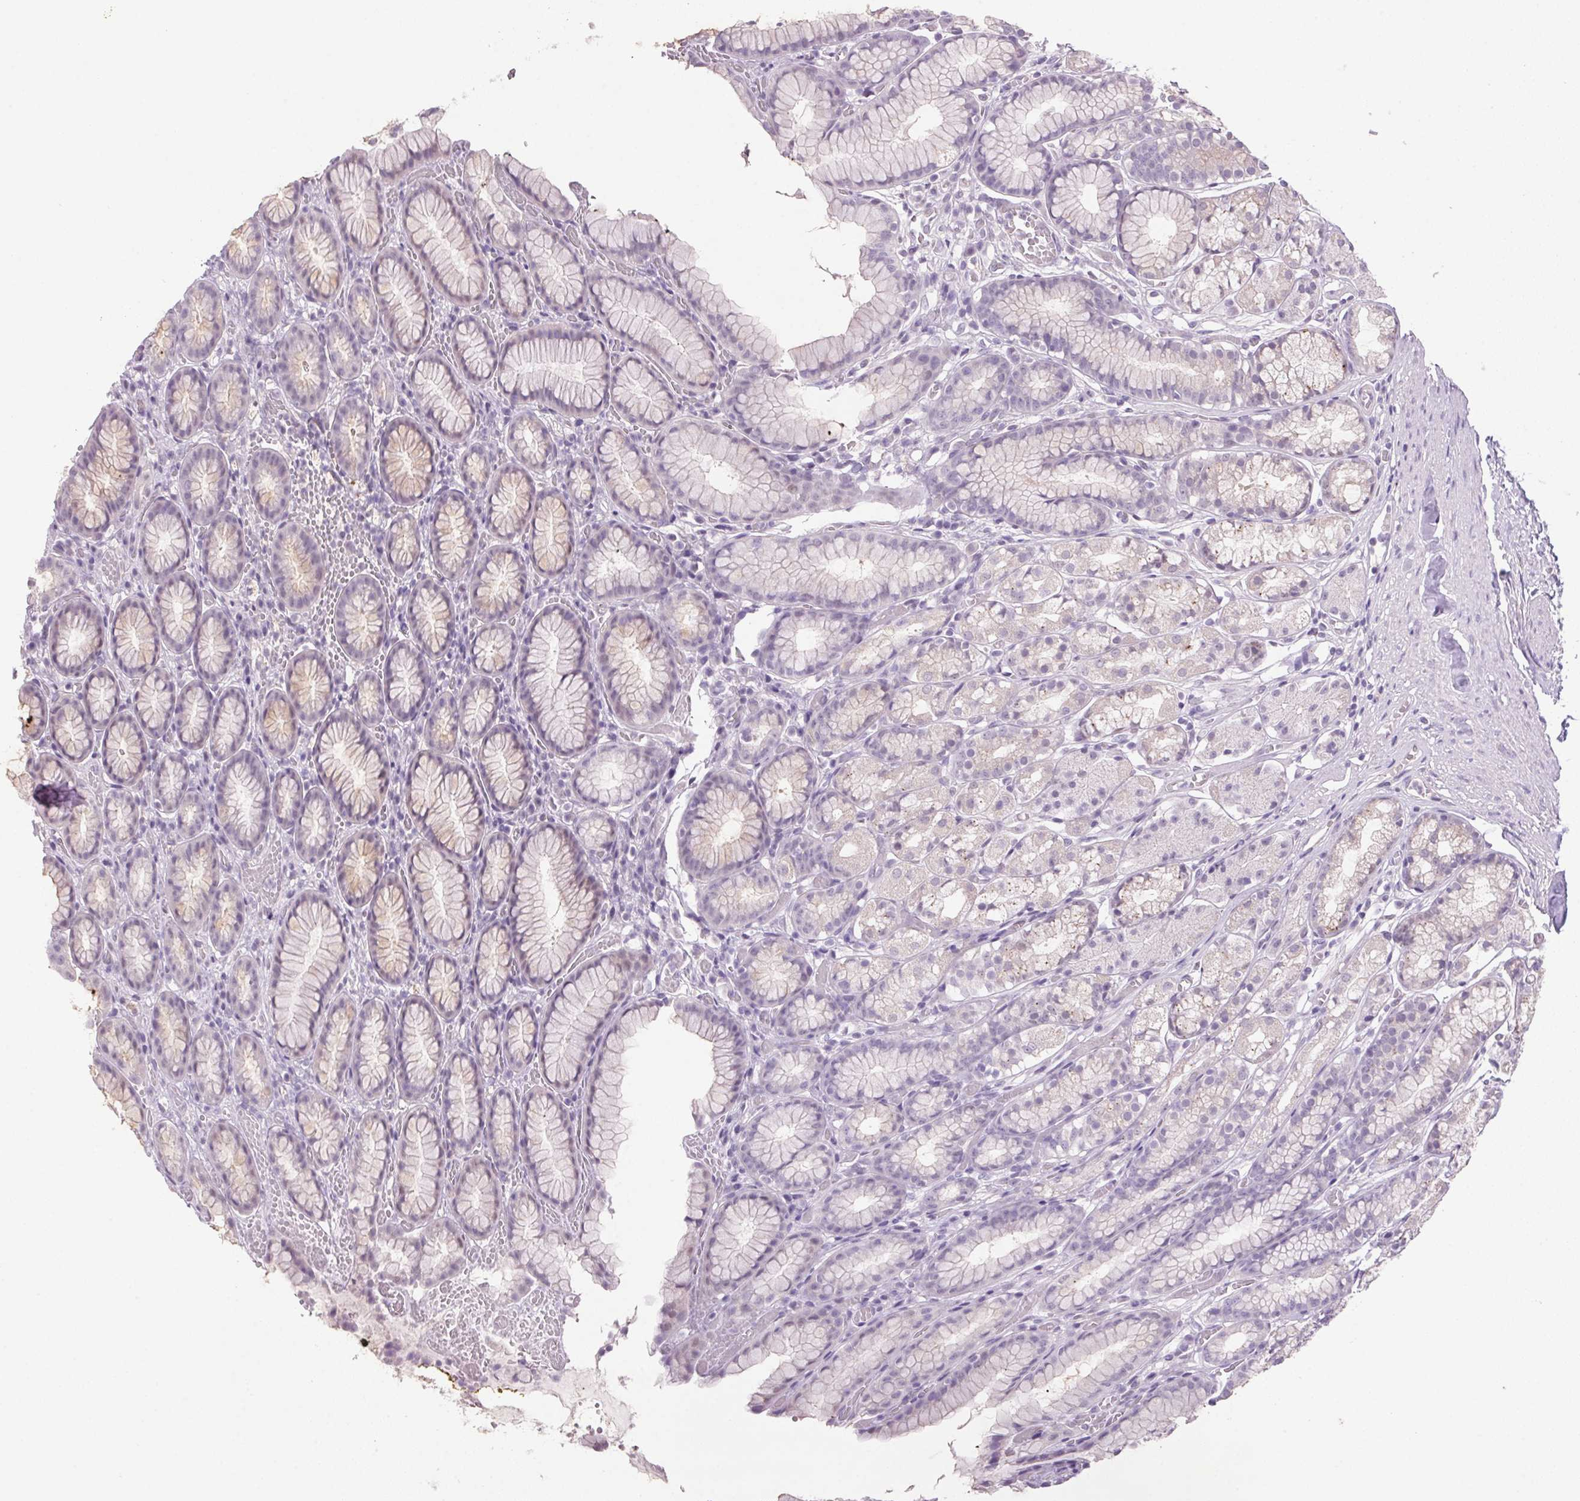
{"staining": {"intensity": "weak", "quantity": "25%-75%", "location": "cytoplasmic/membranous"}, "tissue": "stomach", "cell_type": "Glandular cells", "image_type": "normal", "snomed": [{"axis": "morphology", "description": "Normal tissue, NOS"}, {"axis": "topography", "description": "Smooth muscle"}, {"axis": "topography", "description": "Stomach"}], "caption": "Stomach stained with a brown dye displays weak cytoplasmic/membranous positive staining in about 25%-75% of glandular cells.", "gene": "AKR1E2", "patient": {"sex": "male", "age": 70}}